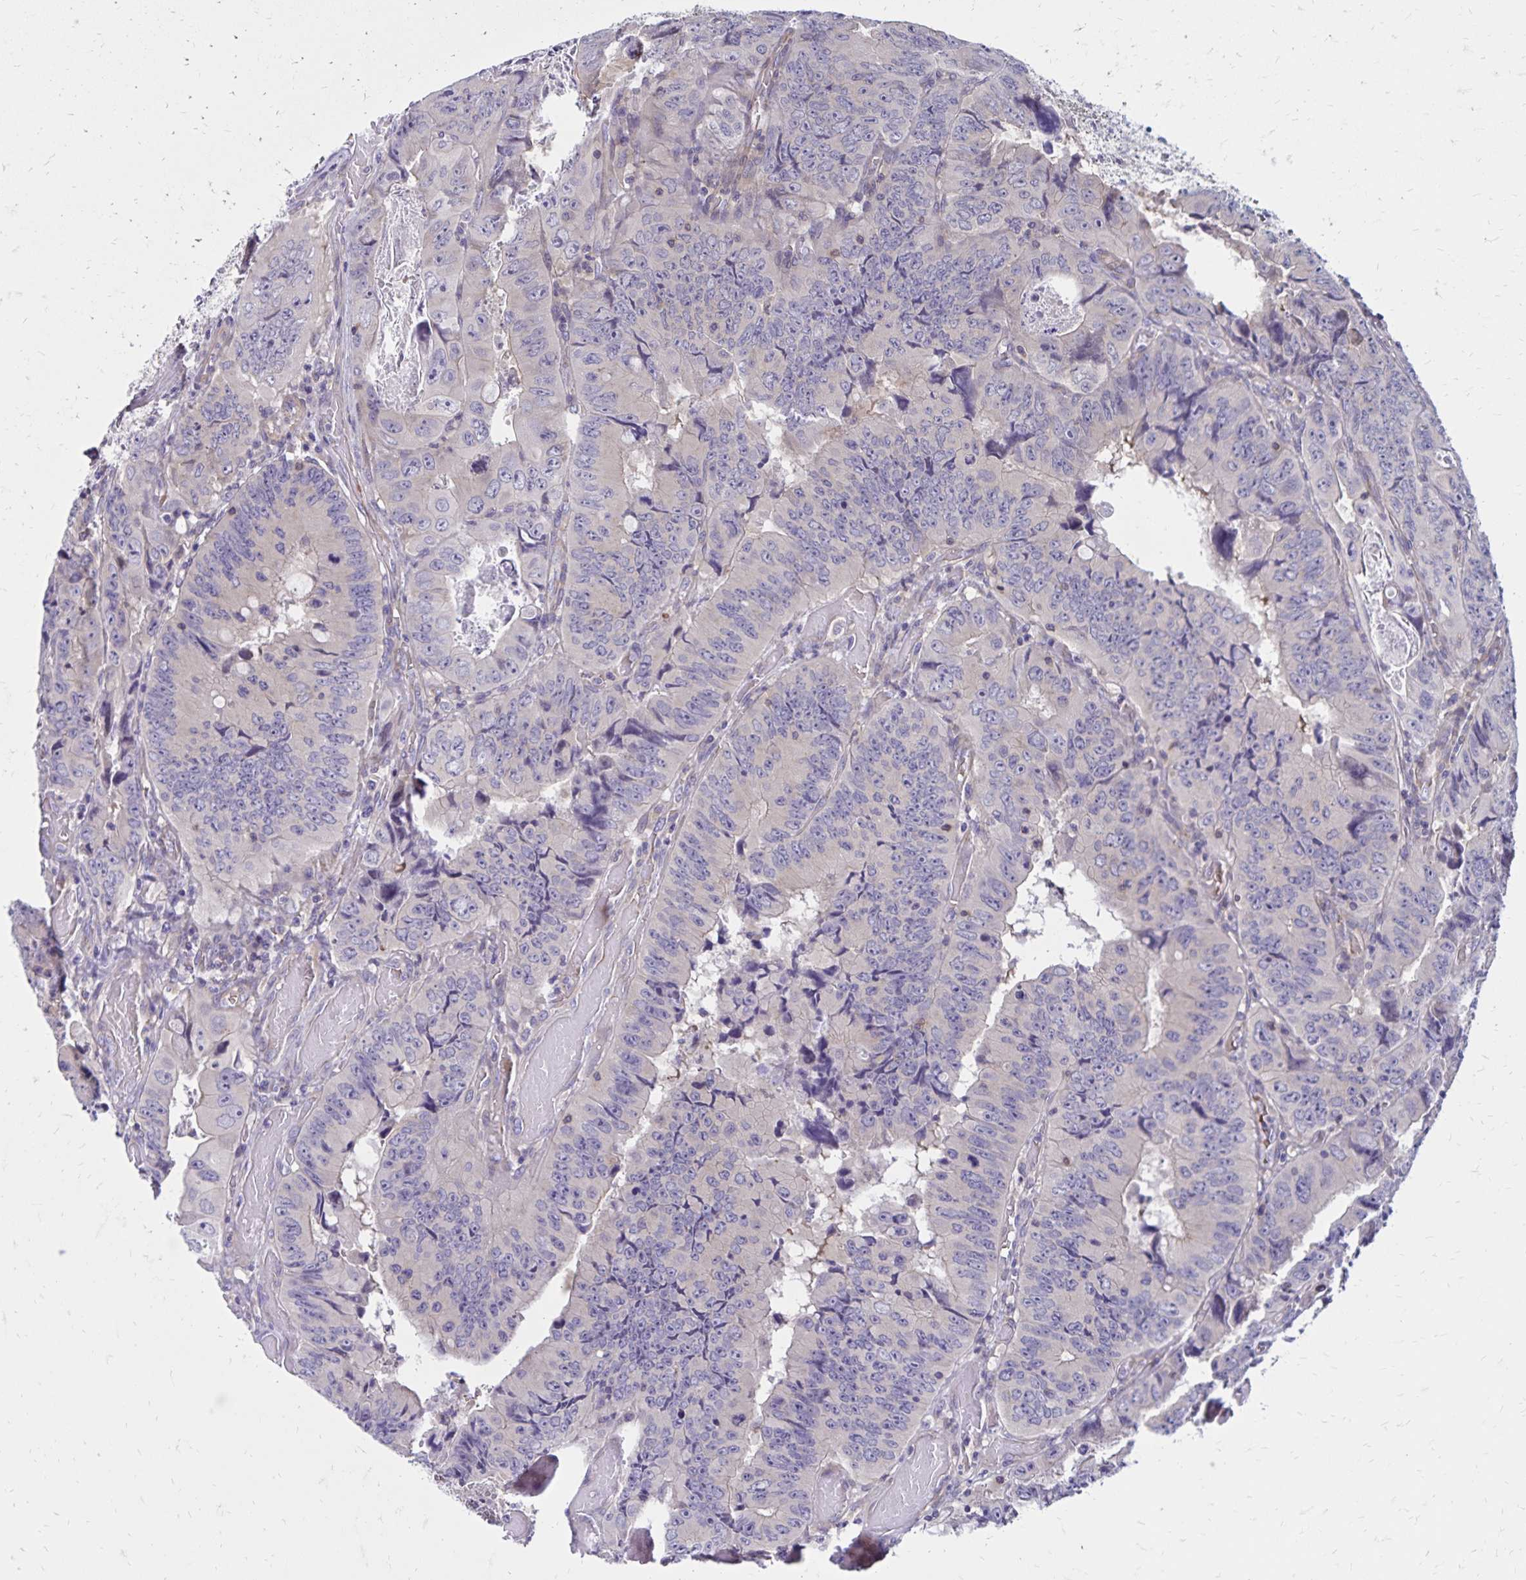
{"staining": {"intensity": "negative", "quantity": "none", "location": "none"}, "tissue": "colorectal cancer", "cell_type": "Tumor cells", "image_type": "cancer", "snomed": [{"axis": "morphology", "description": "Adenocarcinoma, NOS"}, {"axis": "topography", "description": "Colon"}], "caption": "Histopathology image shows no protein staining in tumor cells of colorectal cancer tissue.", "gene": "FSD1", "patient": {"sex": "female", "age": 84}}